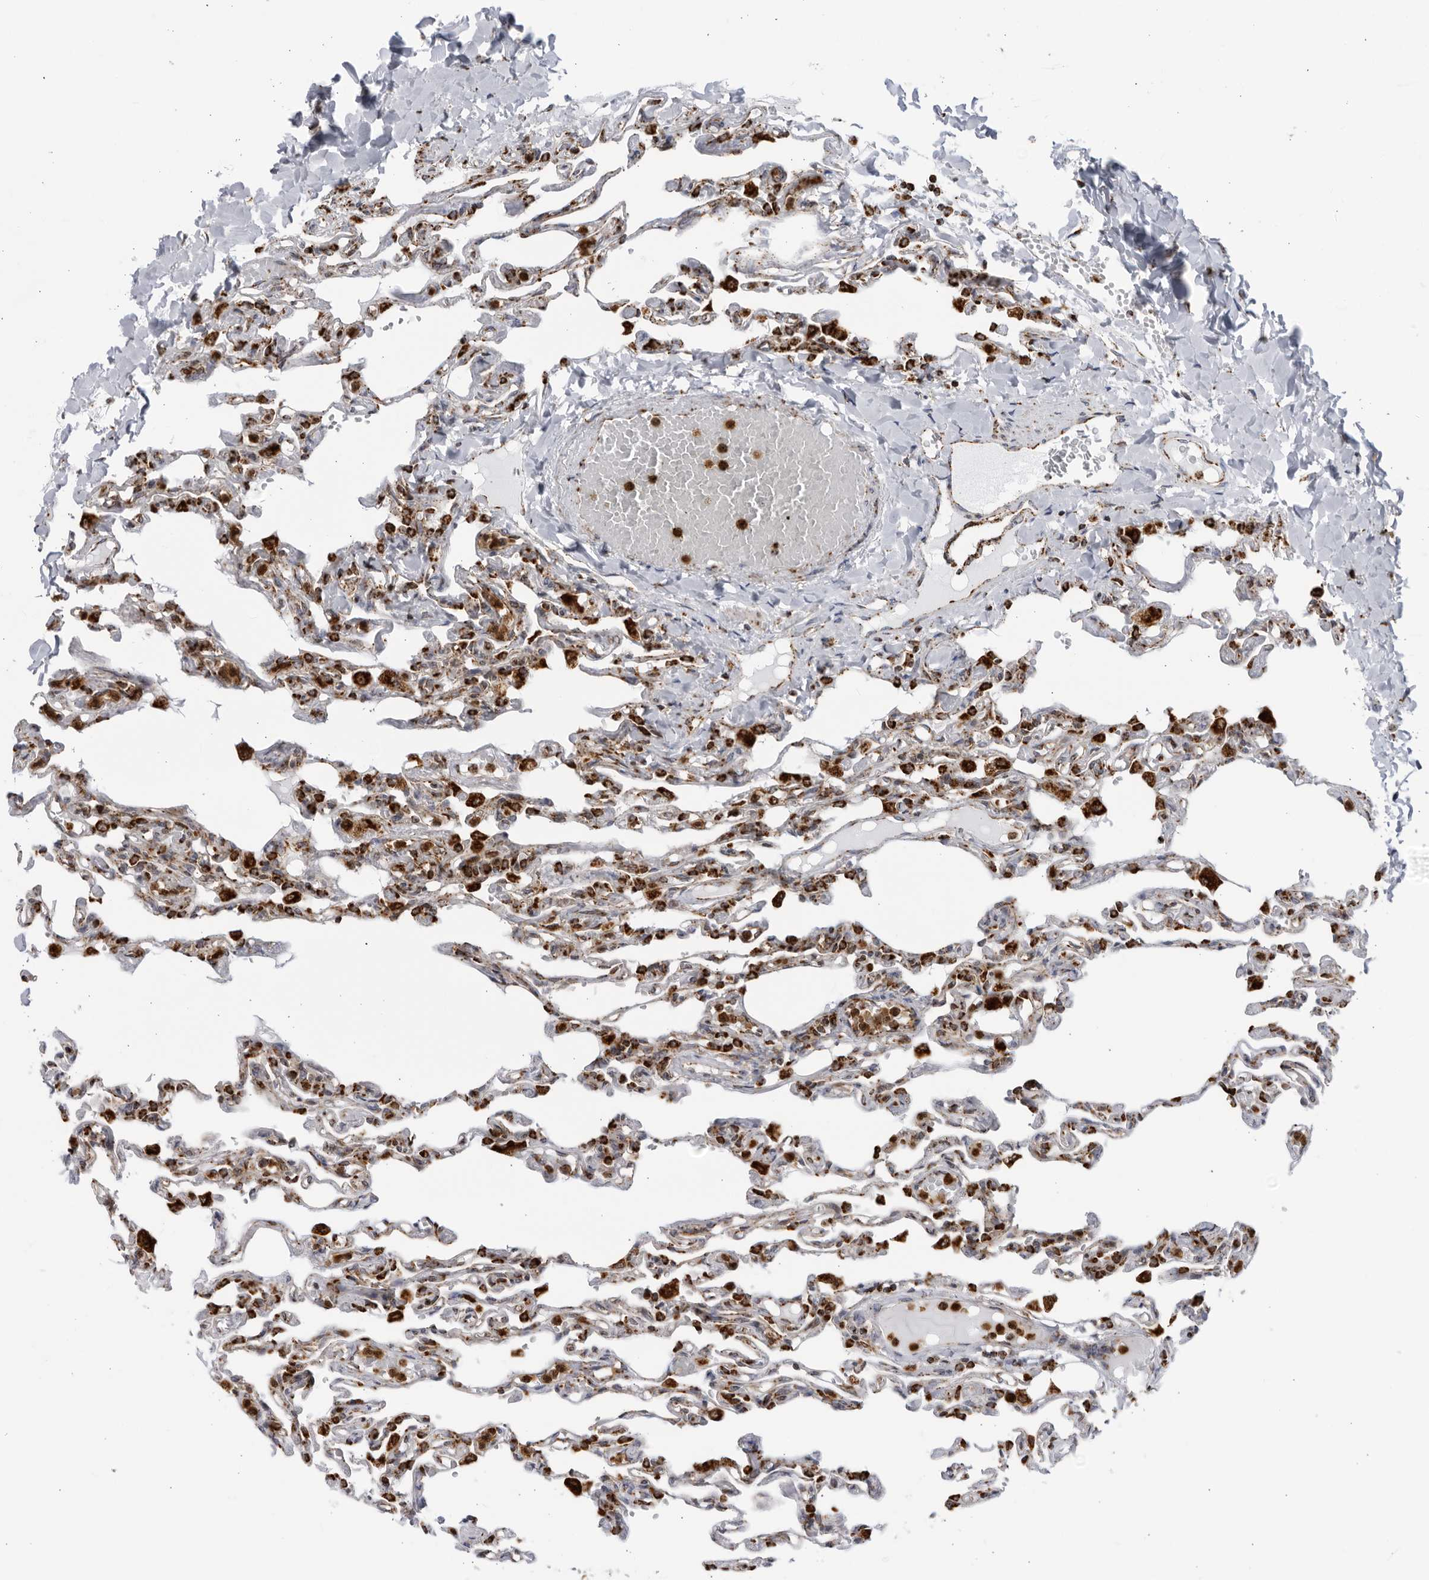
{"staining": {"intensity": "strong", "quantity": ">75%", "location": "cytoplasmic/membranous"}, "tissue": "lung", "cell_type": "Alveolar cells", "image_type": "normal", "snomed": [{"axis": "morphology", "description": "Normal tissue, NOS"}, {"axis": "topography", "description": "Lung"}], "caption": "Immunohistochemical staining of unremarkable human lung displays high levels of strong cytoplasmic/membranous staining in approximately >75% of alveolar cells.", "gene": "RBM34", "patient": {"sex": "male", "age": 21}}